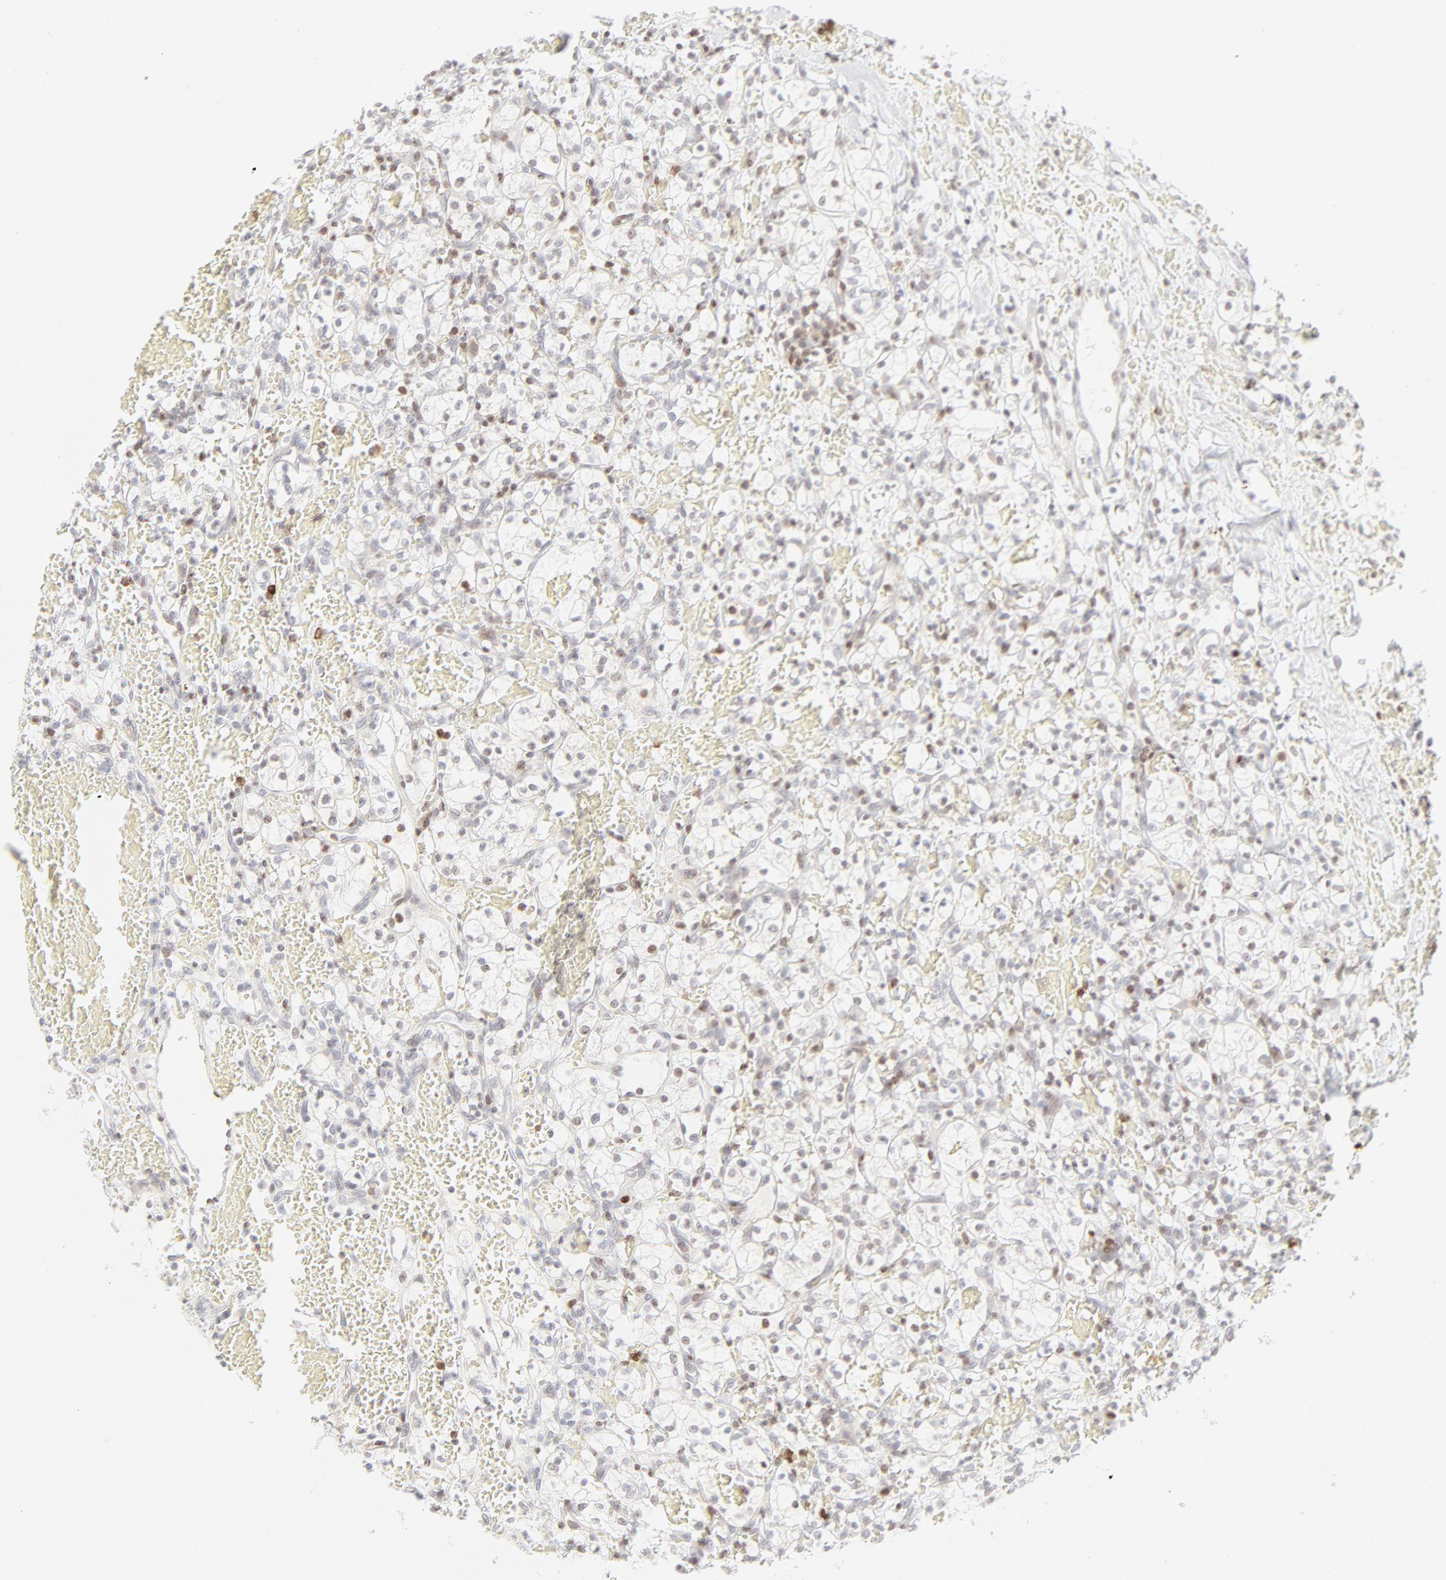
{"staining": {"intensity": "moderate", "quantity": "<25%", "location": "nuclear"}, "tissue": "renal cancer", "cell_type": "Tumor cells", "image_type": "cancer", "snomed": [{"axis": "morphology", "description": "Adenocarcinoma, NOS"}, {"axis": "topography", "description": "Kidney"}], "caption": "High-power microscopy captured an IHC image of adenocarcinoma (renal), revealing moderate nuclear staining in approximately <25% of tumor cells. Using DAB (brown) and hematoxylin (blue) stains, captured at high magnification using brightfield microscopy.", "gene": "PRKCB", "patient": {"sex": "female", "age": 60}}